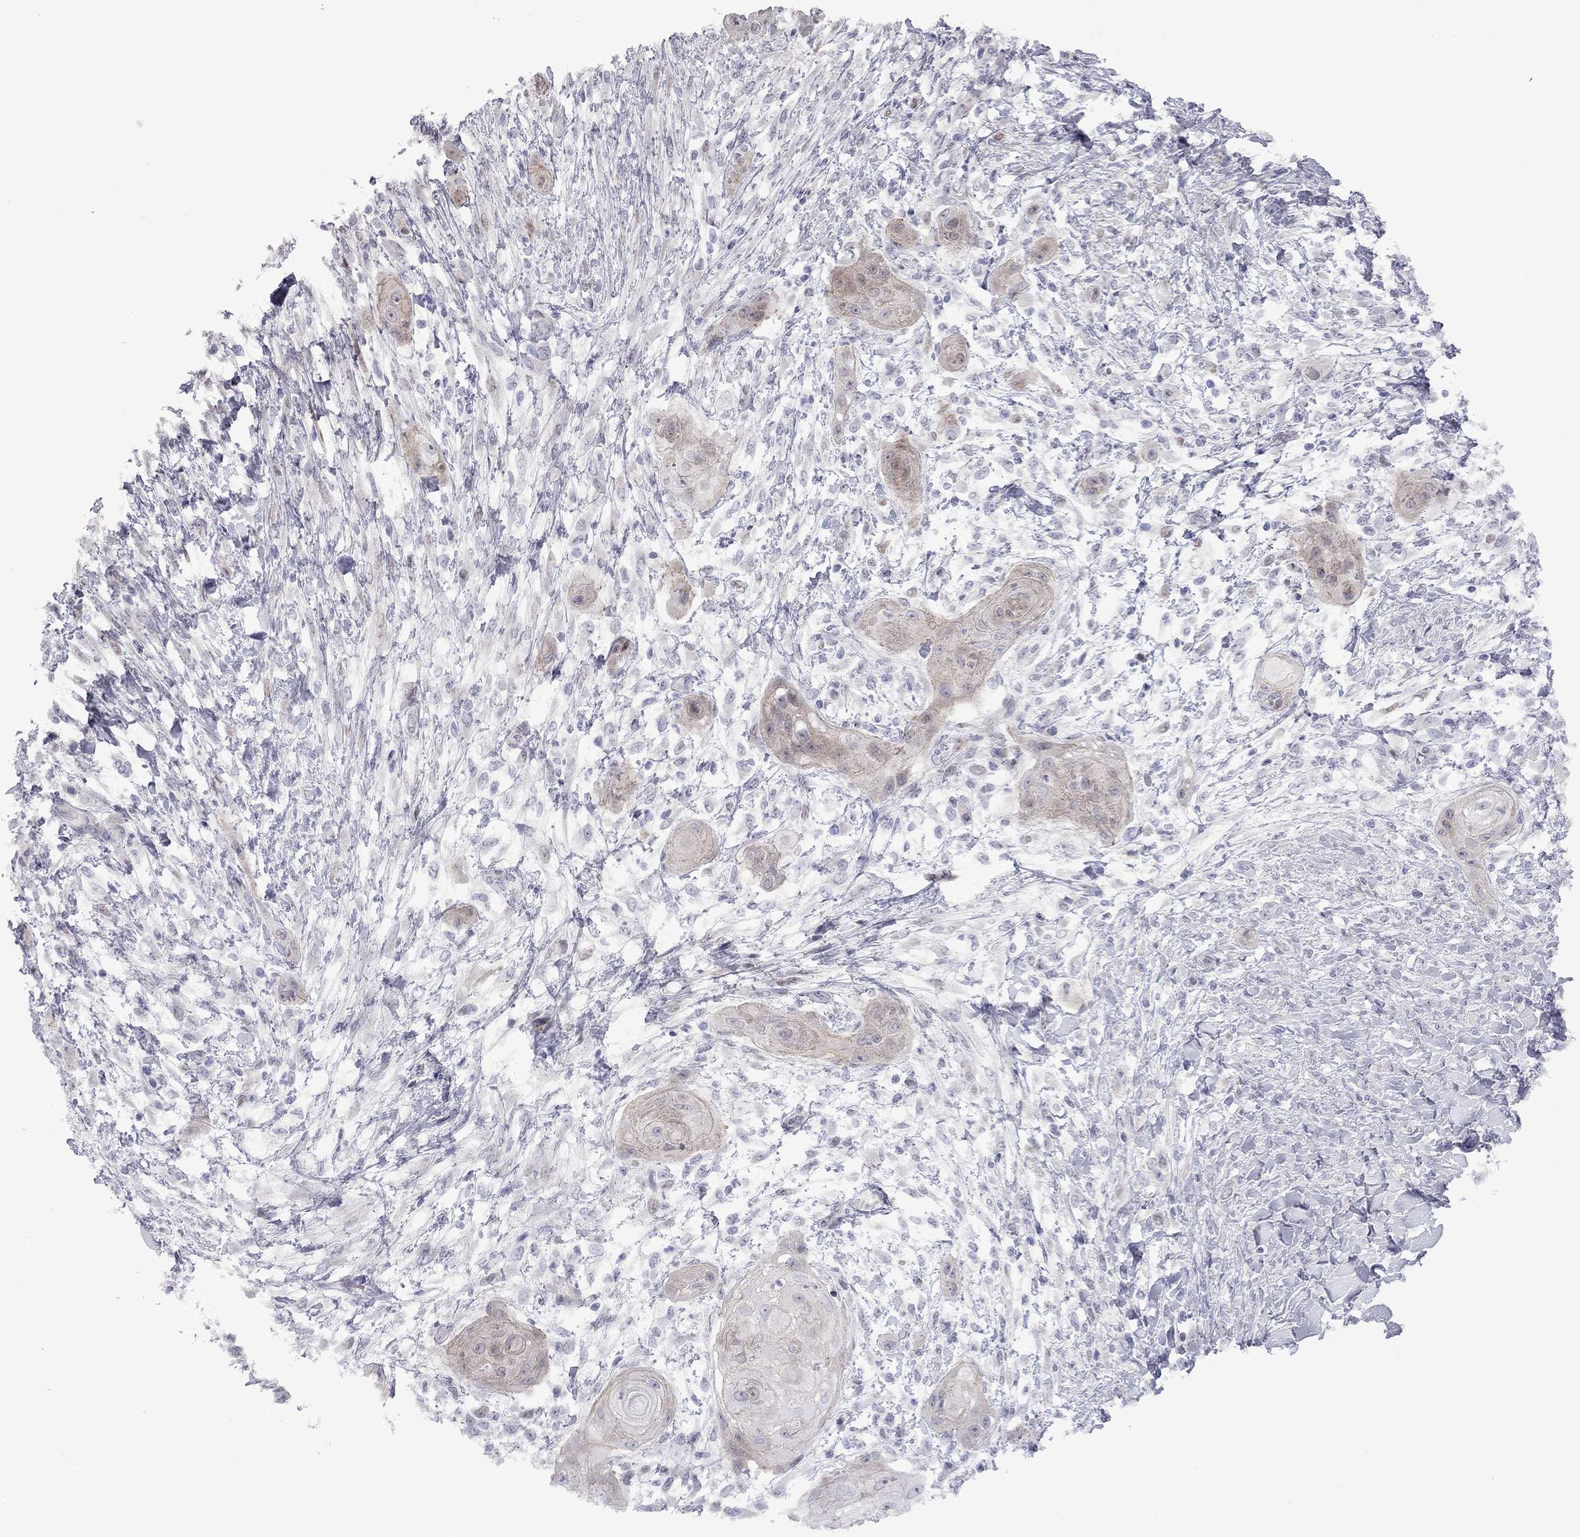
{"staining": {"intensity": "weak", "quantity": "<25%", "location": "cytoplasmic/membranous"}, "tissue": "skin cancer", "cell_type": "Tumor cells", "image_type": "cancer", "snomed": [{"axis": "morphology", "description": "Squamous cell carcinoma, NOS"}, {"axis": "topography", "description": "Skin"}], "caption": "The IHC histopathology image has no significant staining in tumor cells of skin cancer tissue. (DAB (3,3'-diaminobenzidine) immunohistochemistry, high magnification).", "gene": "NRARP", "patient": {"sex": "male", "age": 62}}